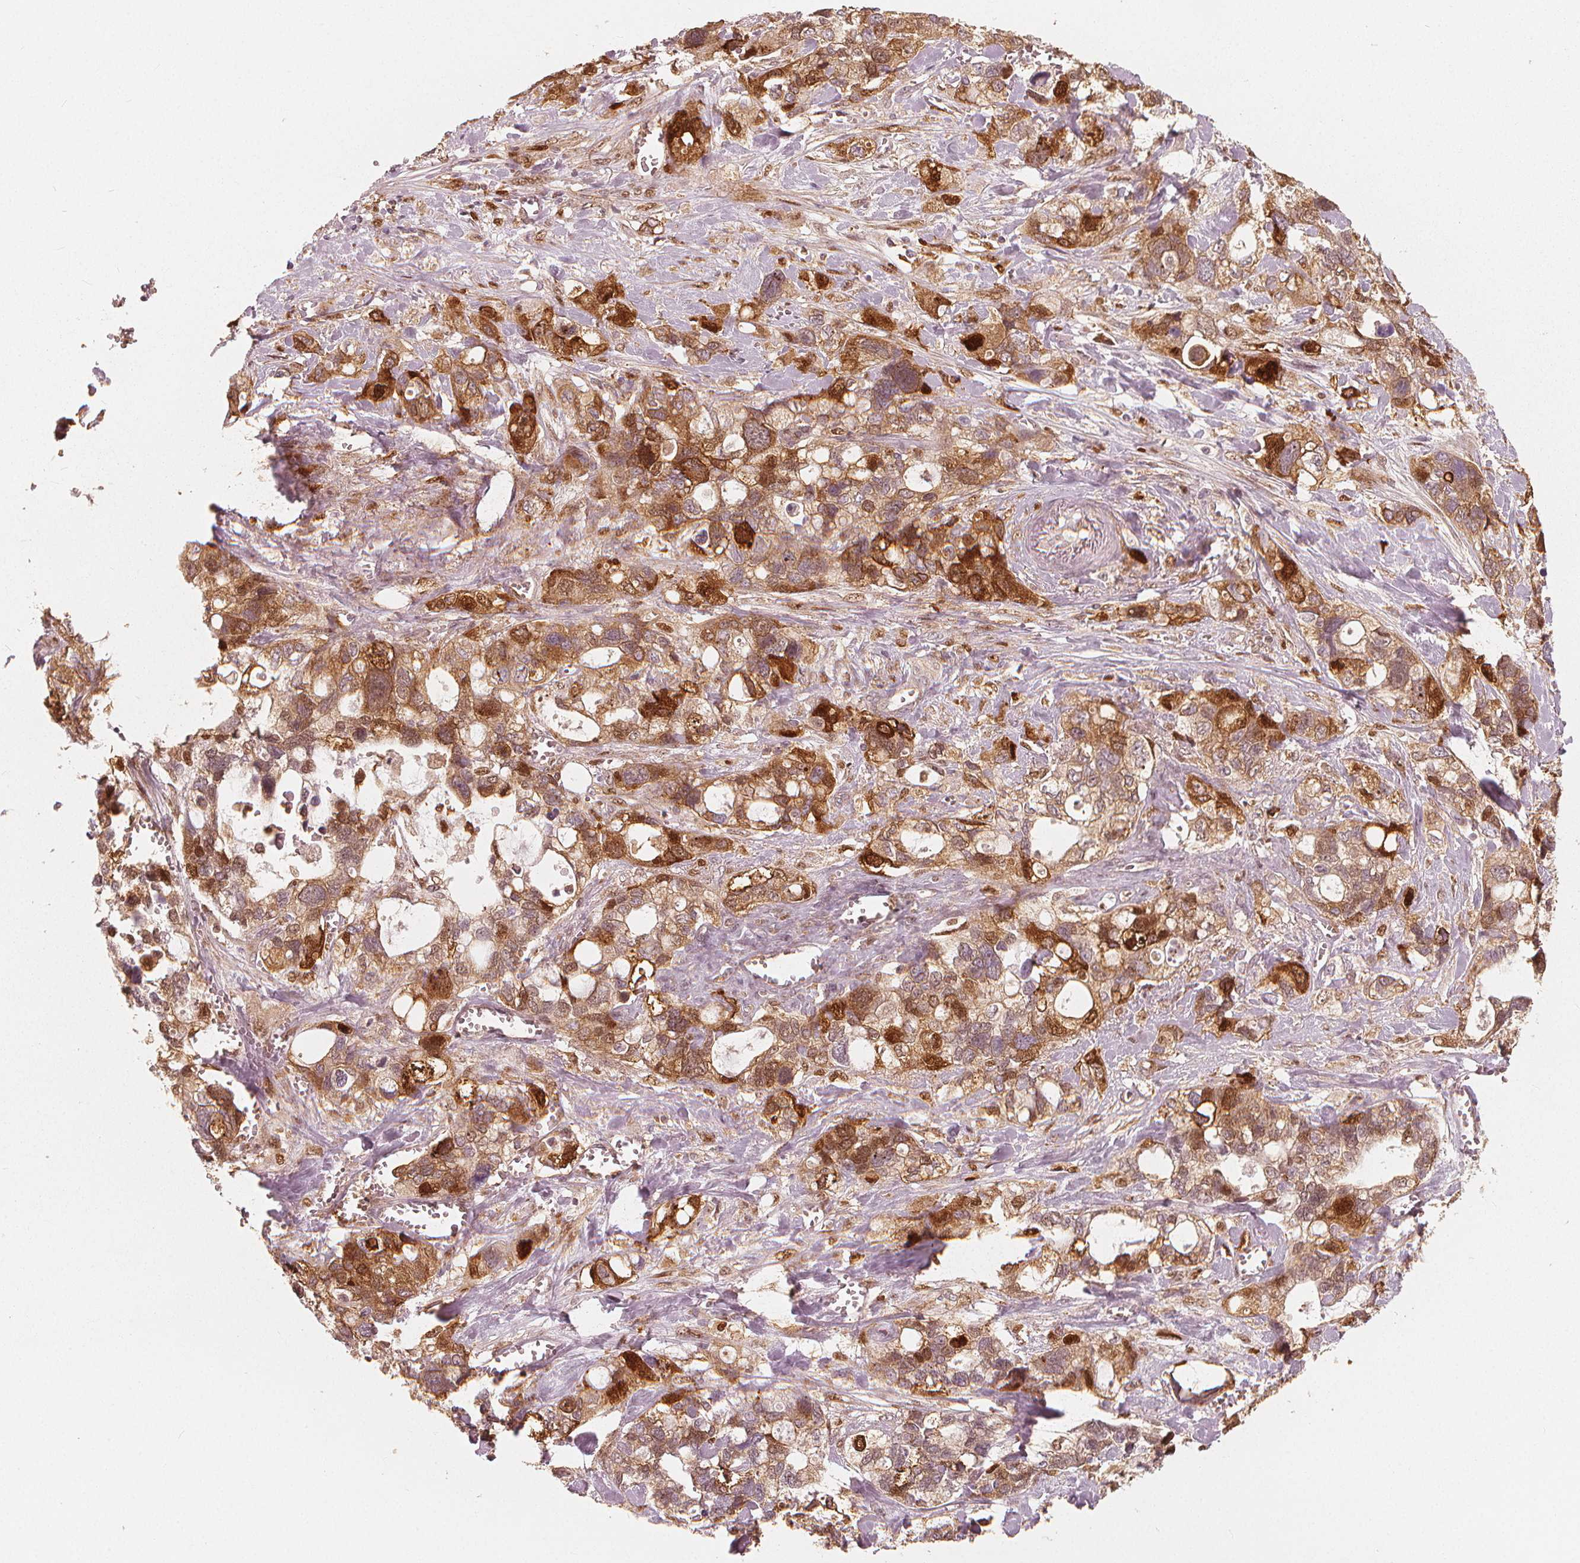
{"staining": {"intensity": "moderate", "quantity": ">75%", "location": "cytoplasmic/membranous,nuclear"}, "tissue": "stomach cancer", "cell_type": "Tumor cells", "image_type": "cancer", "snomed": [{"axis": "morphology", "description": "Adenocarcinoma, NOS"}, {"axis": "topography", "description": "Stomach, upper"}], "caption": "Adenocarcinoma (stomach) stained for a protein exhibits moderate cytoplasmic/membranous and nuclear positivity in tumor cells.", "gene": "SQSTM1", "patient": {"sex": "female", "age": 81}}